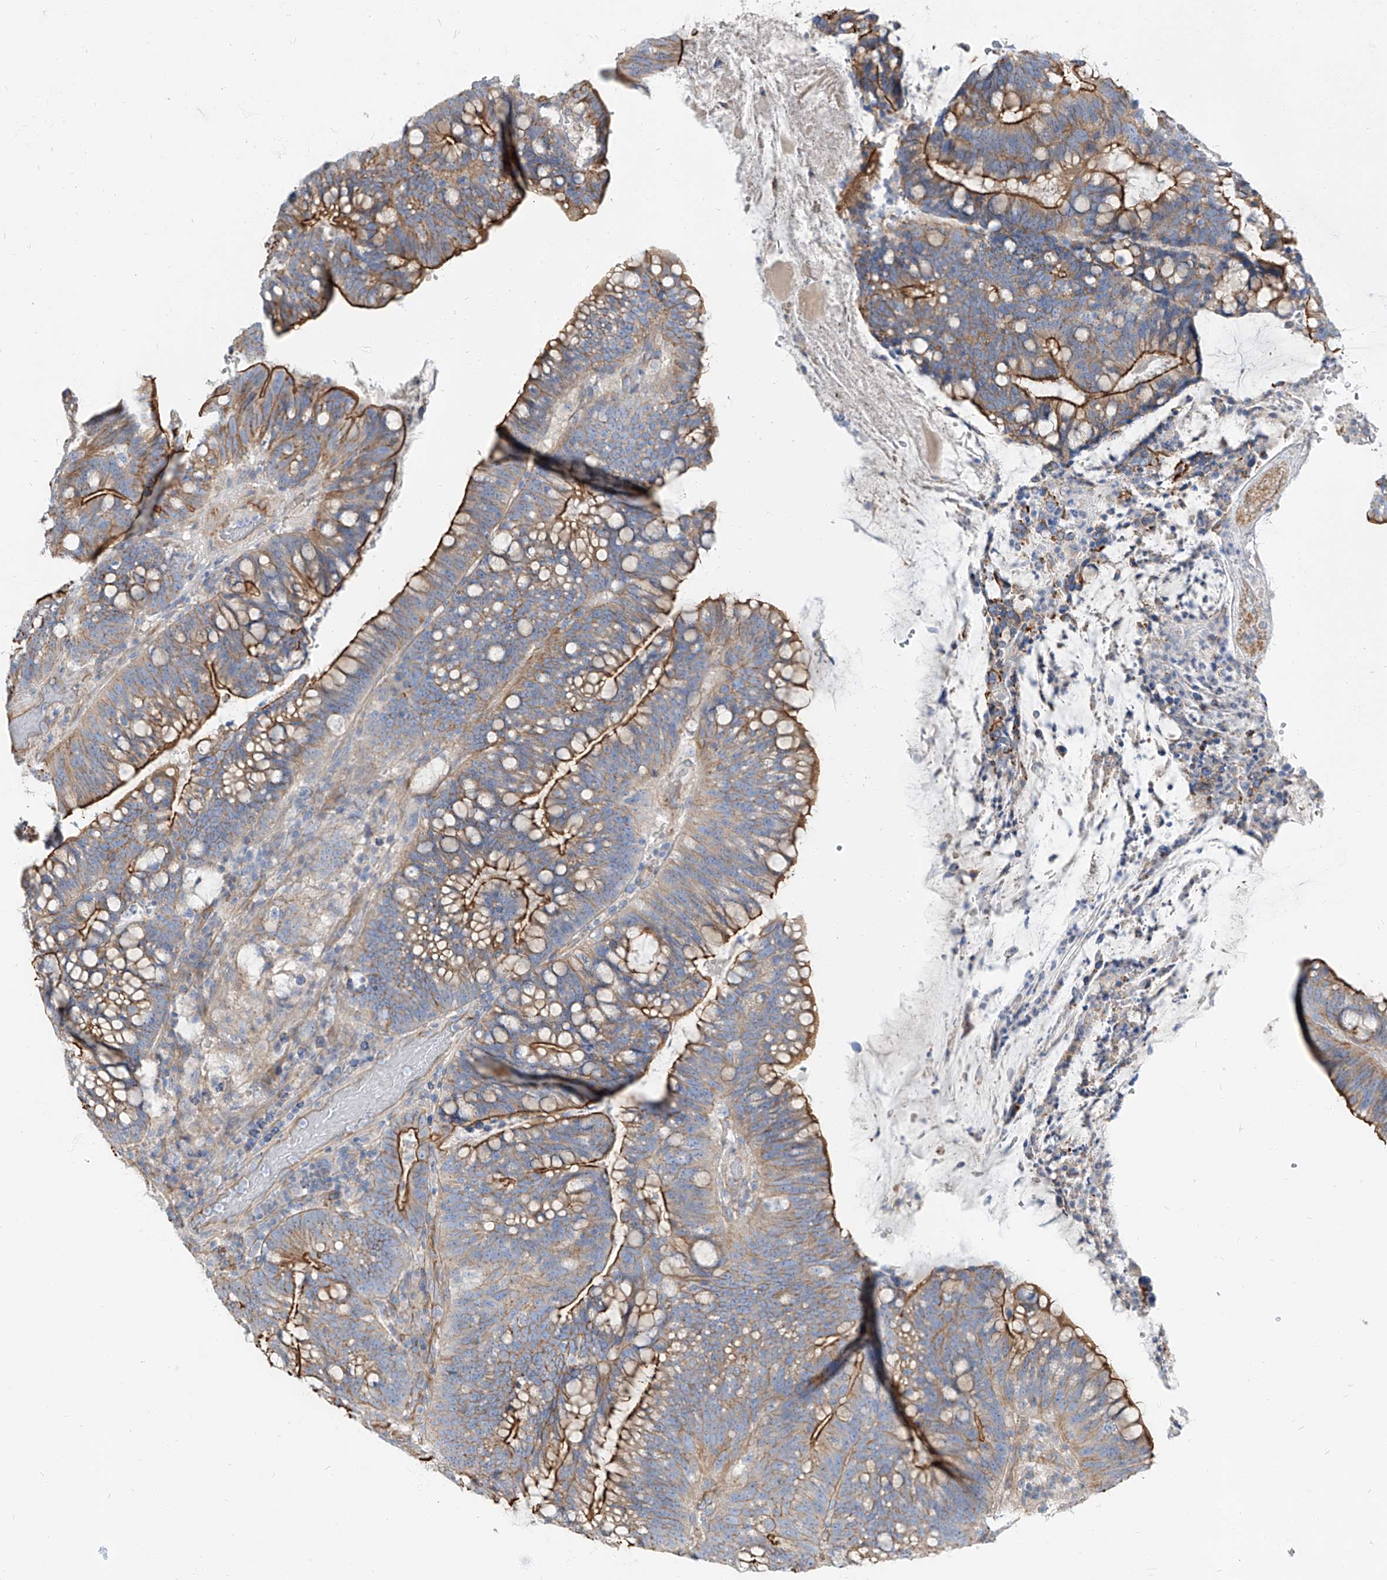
{"staining": {"intensity": "strong", "quantity": "25%-75%", "location": "cytoplasmic/membranous"}, "tissue": "colorectal cancer", "cell_type": "Tumor cells", "image_type": "cancer", "snomed": [{"axis": "morphology", "description": "Adenocarcinoma, NOS"}, {"axis": "topography", "description": "Colon"}], "caption": "High-magnification brightfield microscopy of adenocarcinoma (colorectal) stained with DAB (brown) and counterstained with hematoxylin (blue). tumor cells exhibit strong cytoplasmic/membranous expression is identified in about25%-75% of cells. Nuclei are stained in blue.", "gene": "TXLNB", "patient": {"sex": "female", "age": 66}}